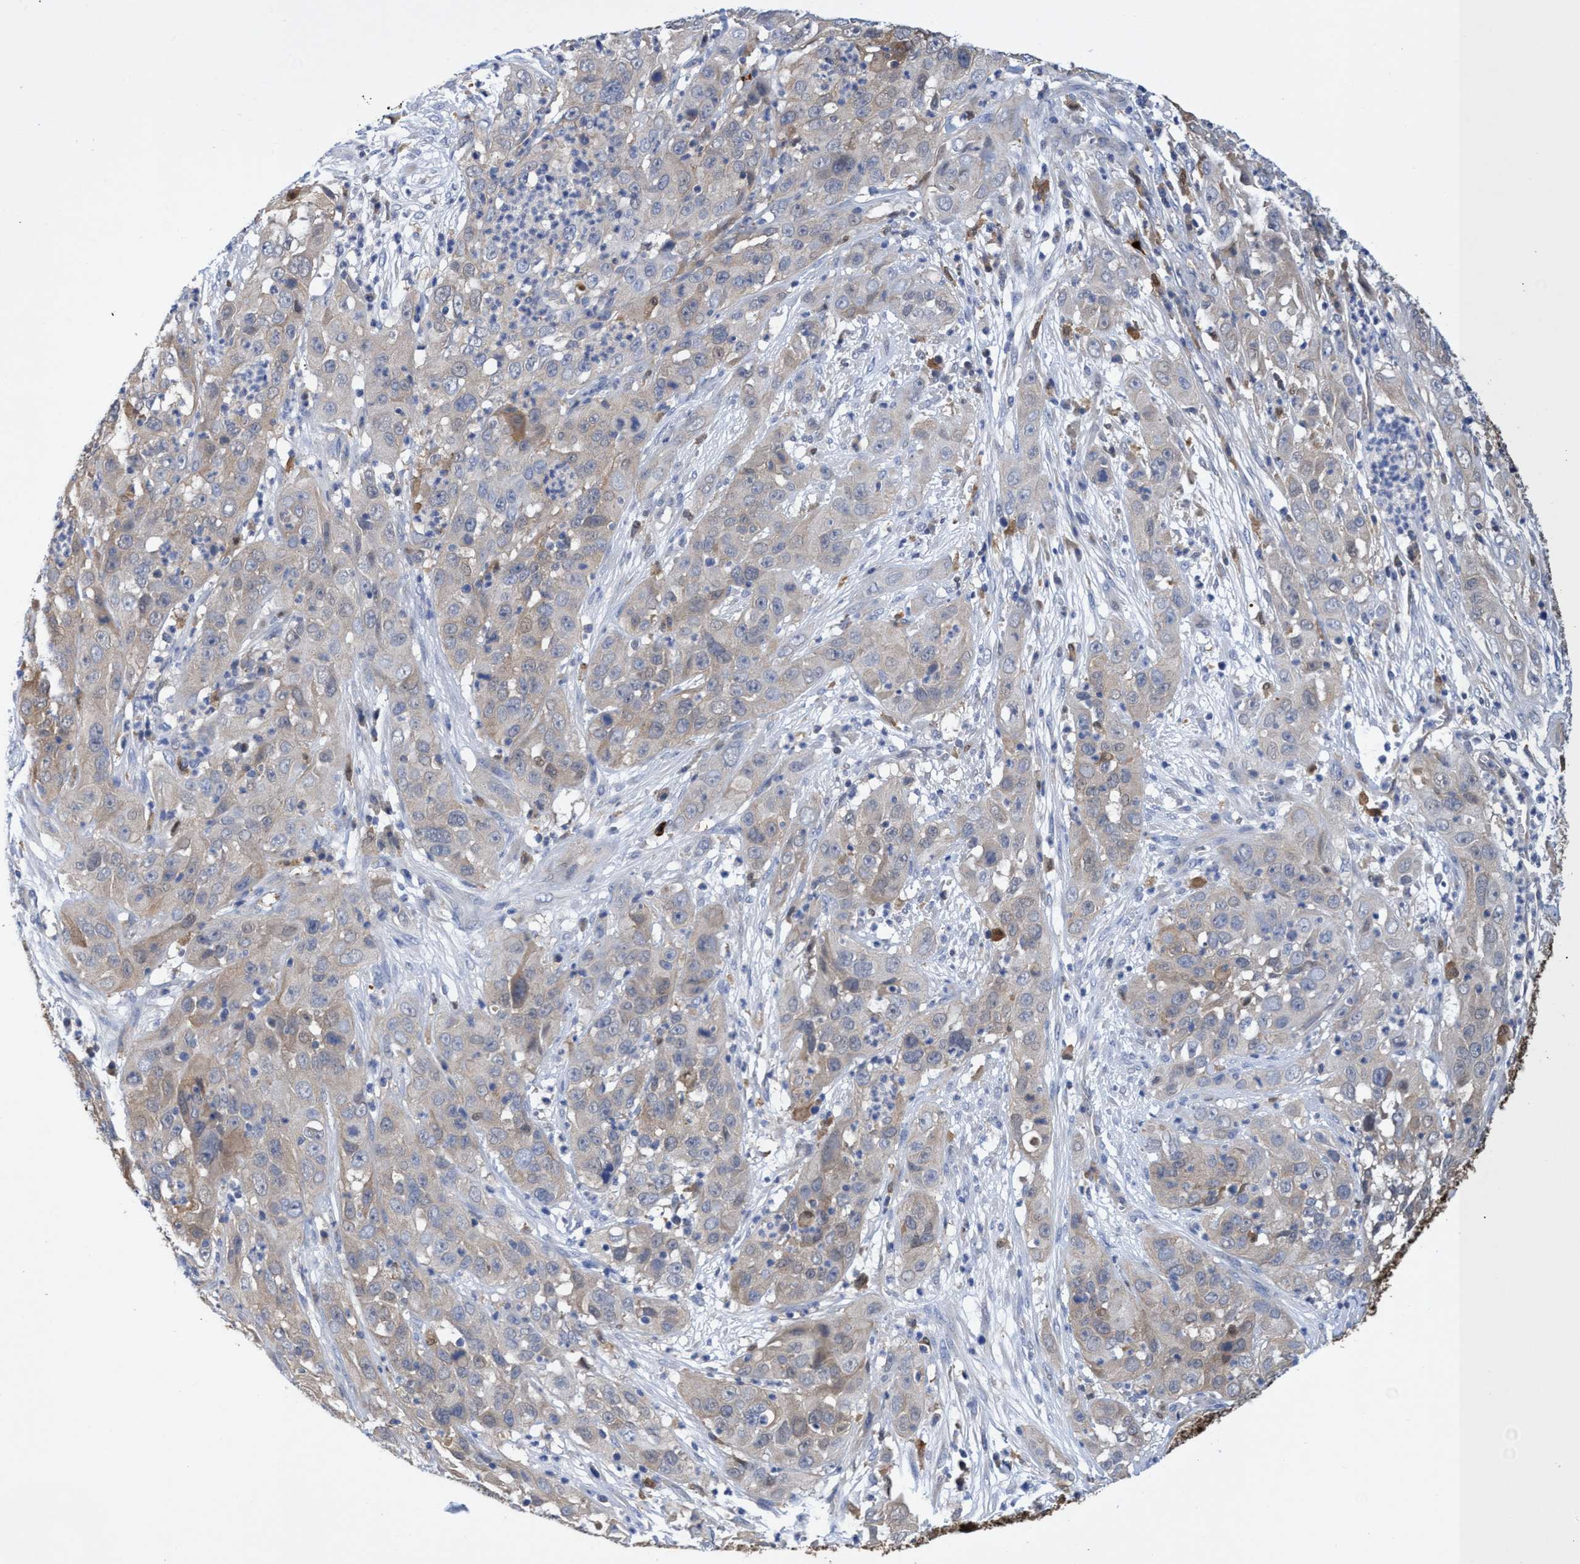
{"staining": {"intensity": "weak", "quantity": "25%-75%", "location": "cytoplasmic/membranous"}, "tissue": "cervical cancer", "cell_type": "Tumor cells", "image_type": "cancer", "snomed": [{"axis": "morphology", "description": "Squamous cell carcinoma, NOS"}, {"axis": "topography", "description": "Cervix"}], "caption": "A brown stain highlights weak cytoplasmic/membranous expression of a protein in squamous cell carcinoma (cervical) tumor cells. (Stains: DAB in brown, nuclei in blue, Microscopy: brightfield microscopy at high magnification).", "gene": "PNPO", "patient": {"sex": "female", "age": 32}}